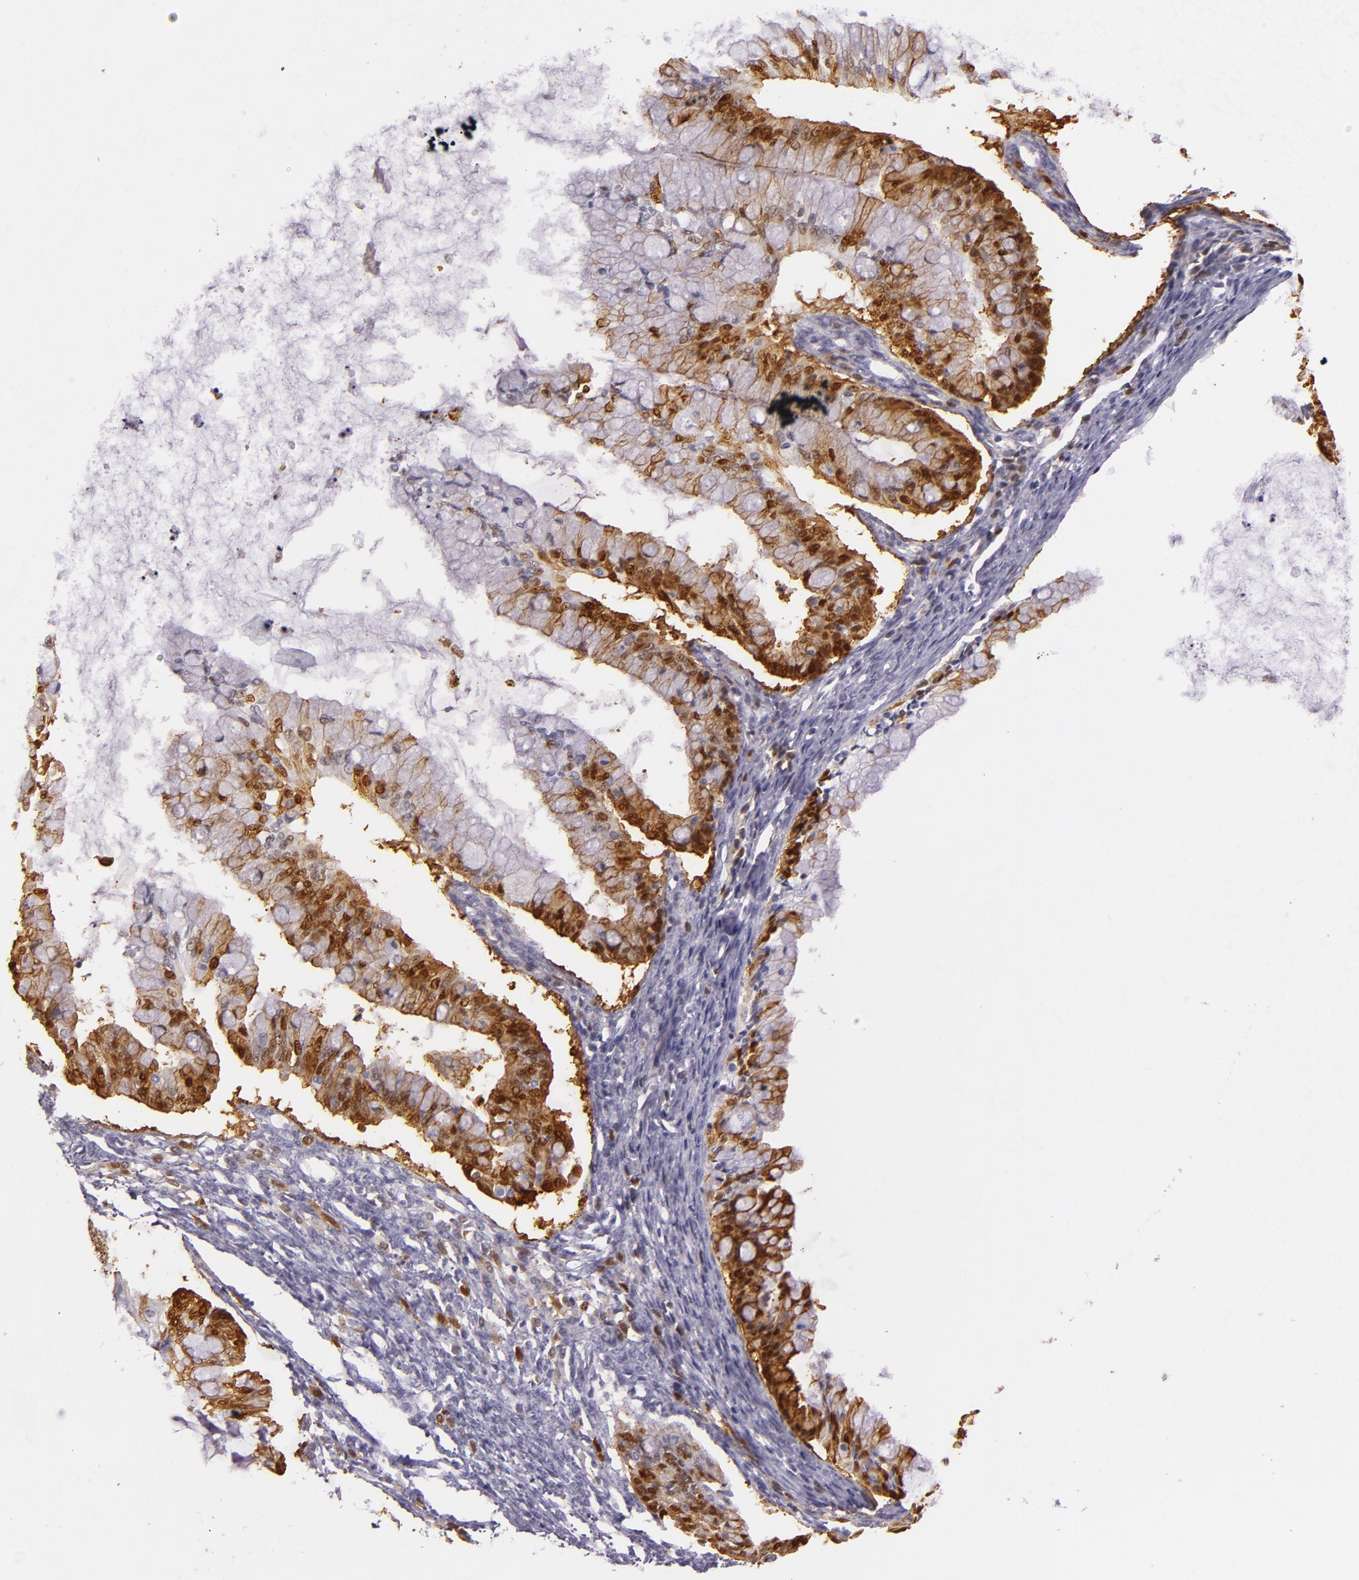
{"staining": {"intensity": "strong", "quantity": "25%-75%", "location": "nuclear"}, "tissue": "ovarian cancer", "cell_type": "Tumor cells", "image_type": "cancer", "snomed": [{"axis": "morphology", "description": "Cystadenocarcinoma, mucinous, NOS"}, {"axis": "topography", "description": "Ovary"}], "caption": "About 25%-75% of tumor cells in ovarian cancer (mucinous cystadenocarcinoma) display strong nuclear protein positivity as visualized by brown immunohistochemical staining.", "gene": "MT1A", "patient": {"sex": "female", "age": 57}}